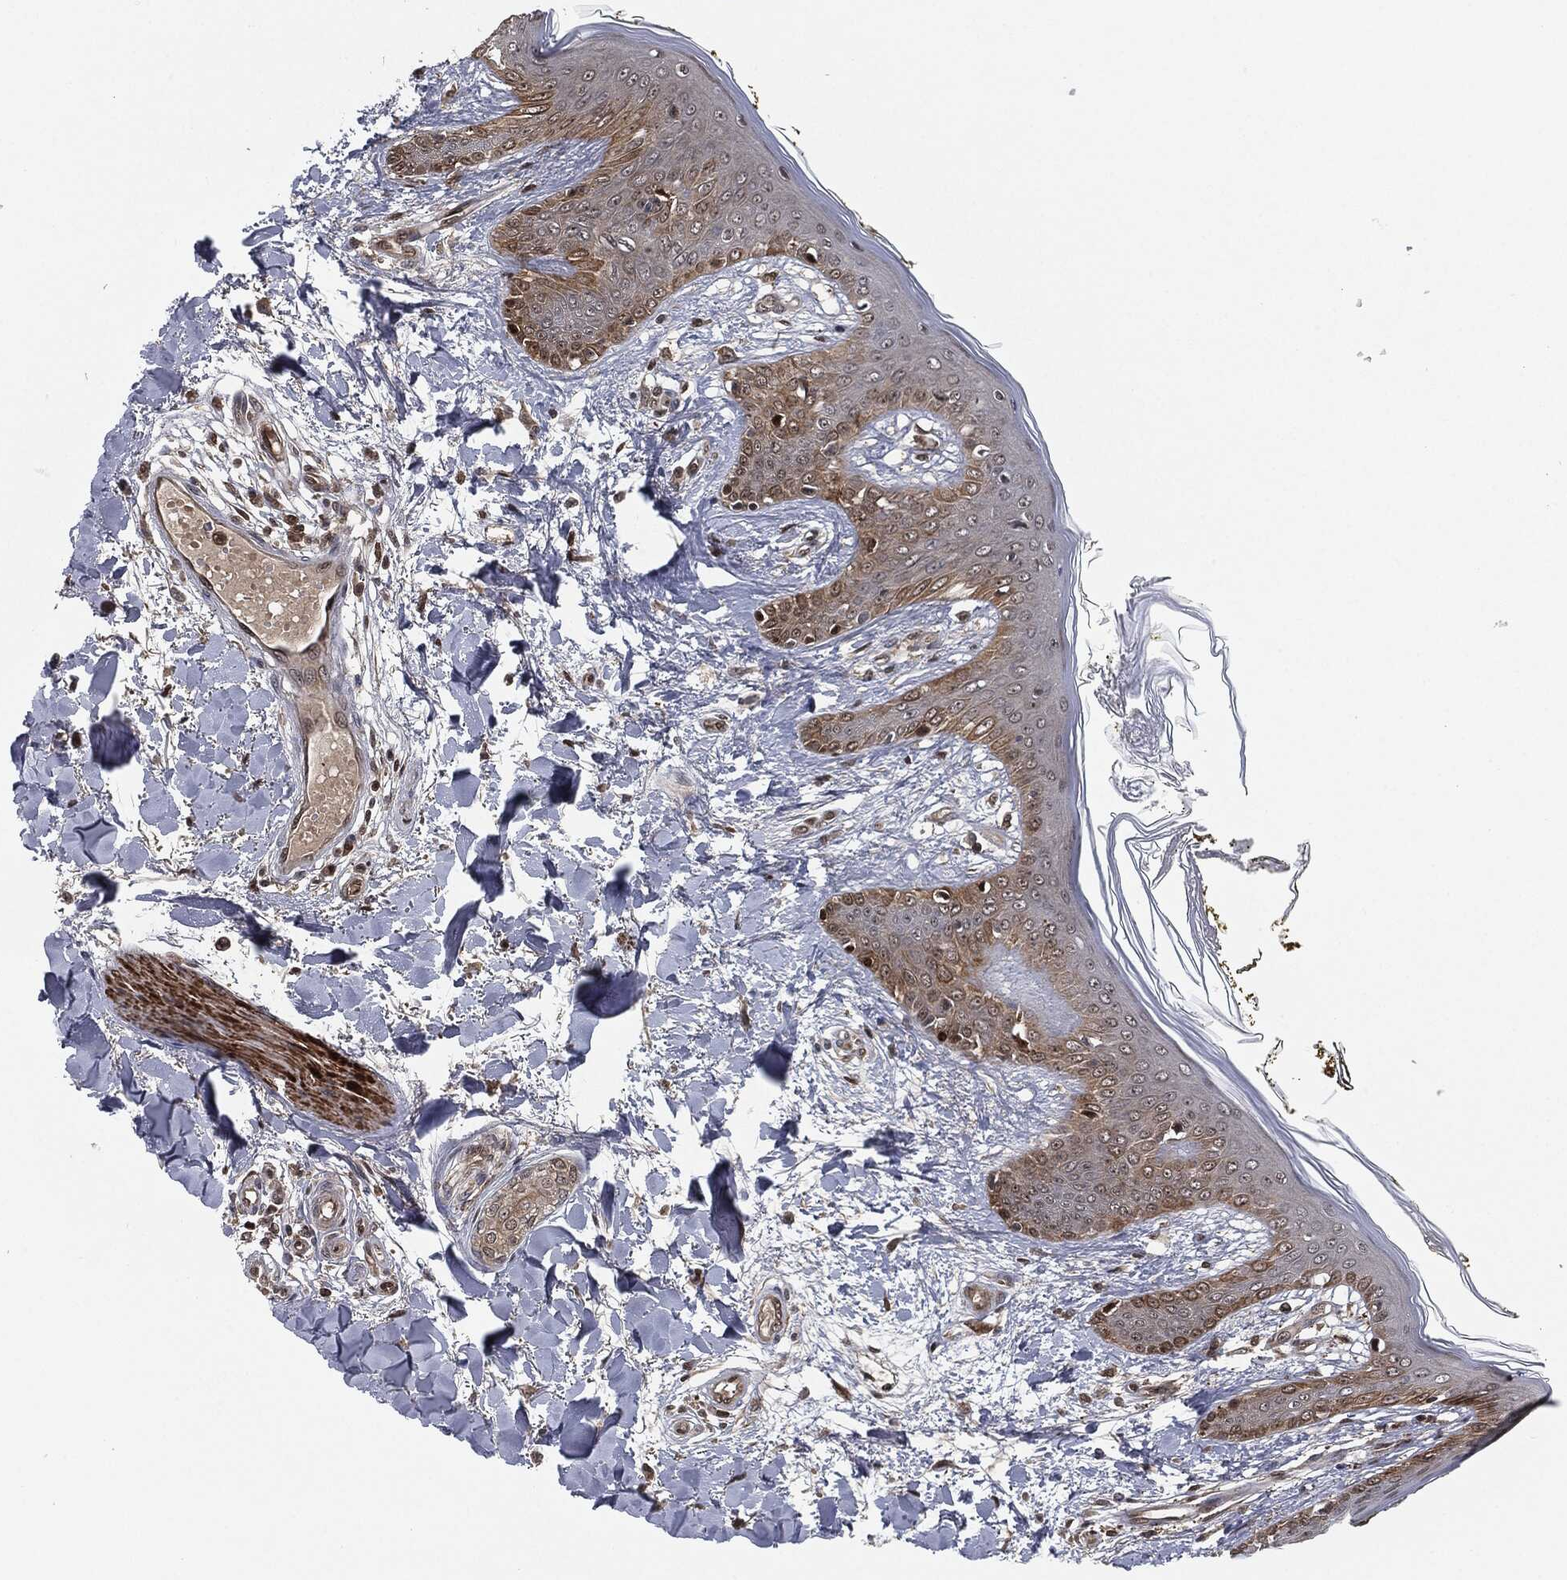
{"staining": {"intensity": "weak", "quantity": ">75%", "location": "cytoplasmic/membranous"}, "tissue": "skin", "cell_type": "Fibroblasts", "image_type": "normal", "snomed": [{"axis": "morphology", "description": "Normal tissue, NOS"}, {"axis": "morphology", "description": "Malignant melanoma, NOS"}, {"axis": "topography", "description": "Skin"}], "caption": "Fibroblasts demonstrate low levels of weak cytoplasmic/membranous expression in about >75% of cells in unremarkable human skin.", "gene": "CAPRIN2", "patient": {"sex": "female", "age": 34}}